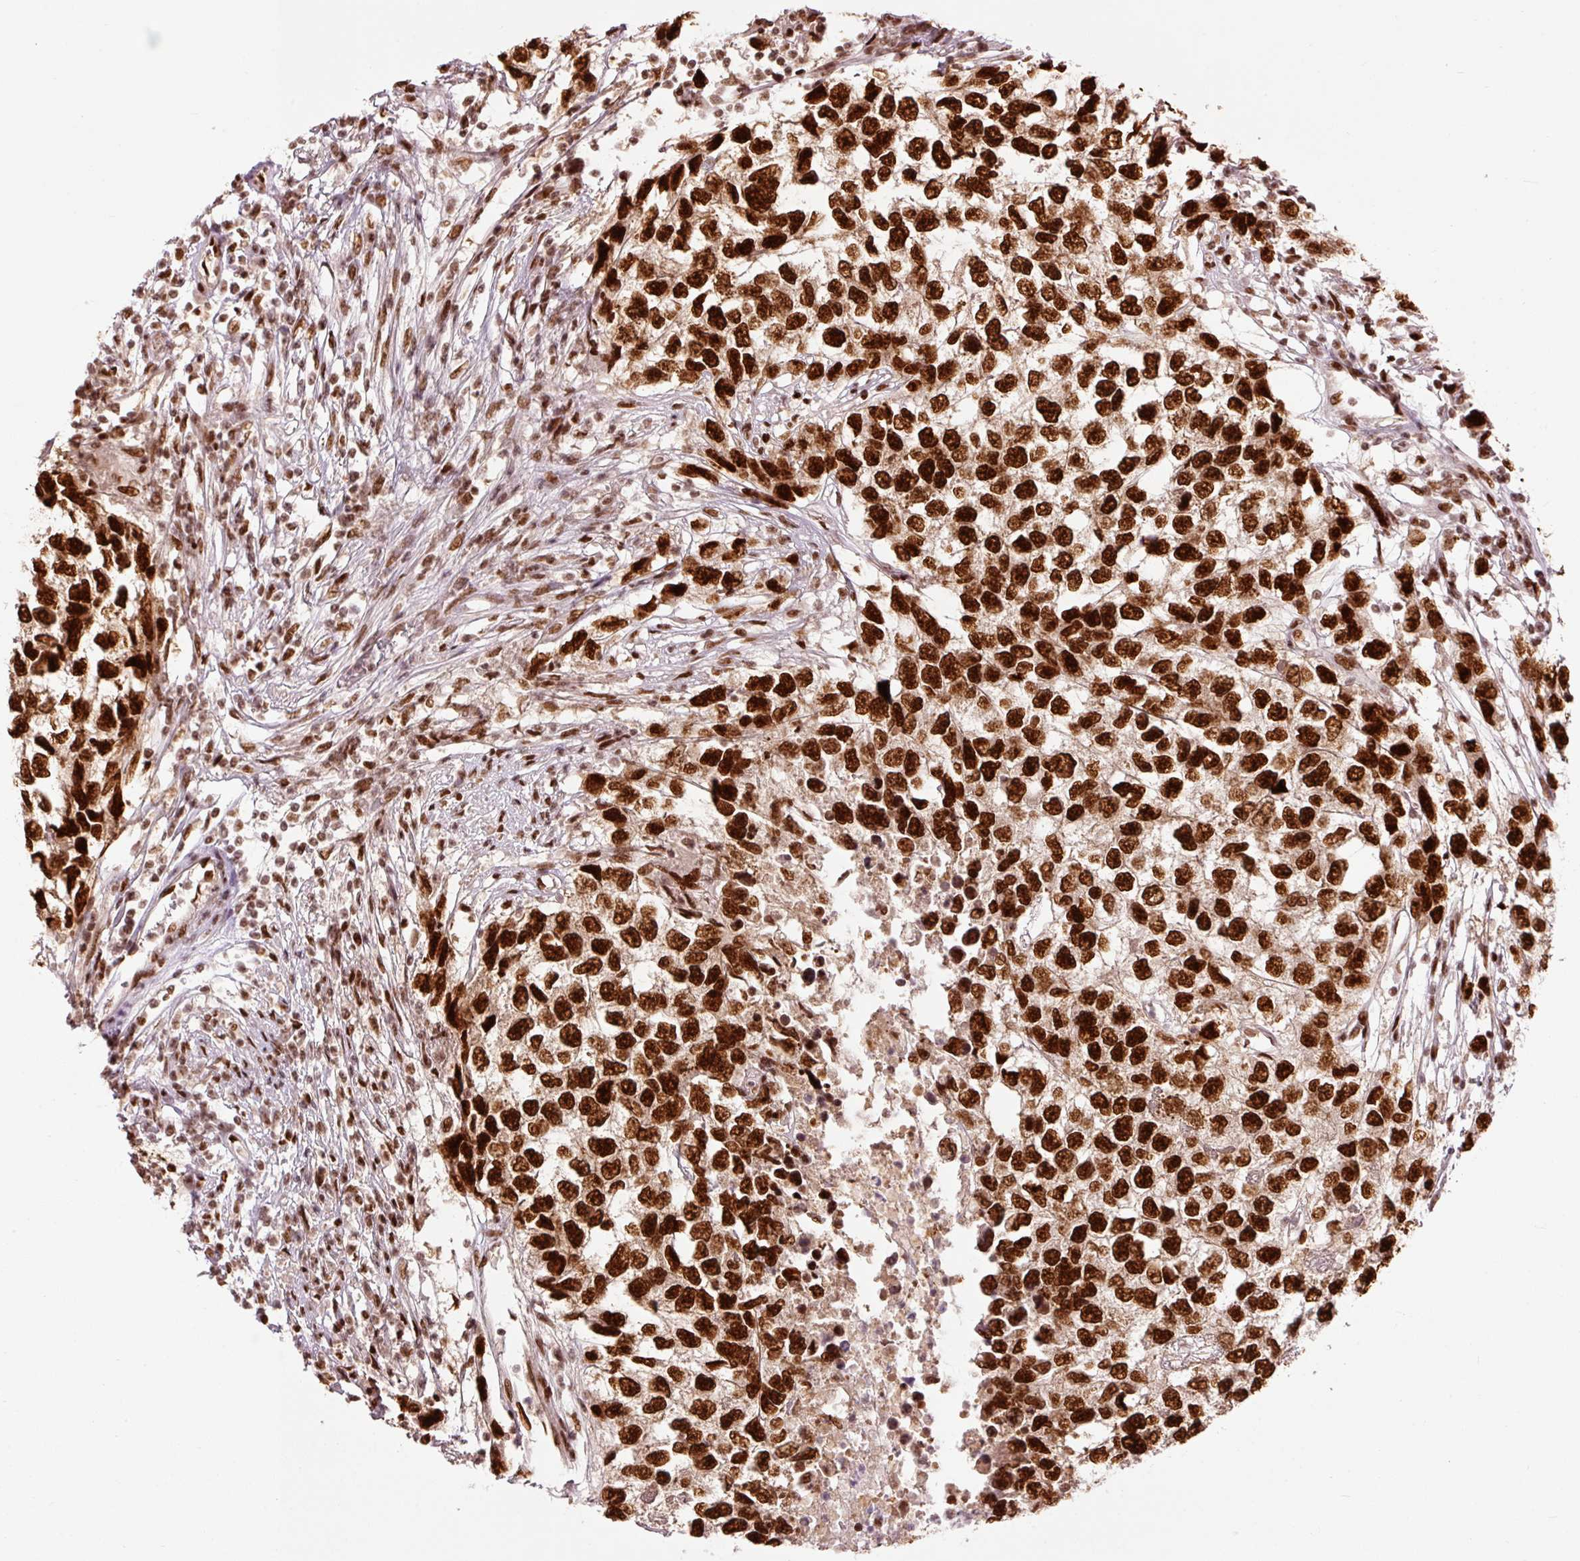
{"staining": {"intensity": "strong", "quantity": ">75%", "location": "nuclear"}, "tissue": "testis cancer", "cell_type": "Tumor cells", "image_type": "cancer", "snomed": [{"axis": "morphology", "description": "Carcinoma, Embryonal, NOS"}, {"axis": "topography", "description": "Testis"}], "caption": "Protein expression analysis of human testis embryonal carcinoma reveals strong nuclear expression in about >75% of tumor cells.", "gene": "ZBTB44", "patient": {"sex": "male", "age": 83}}